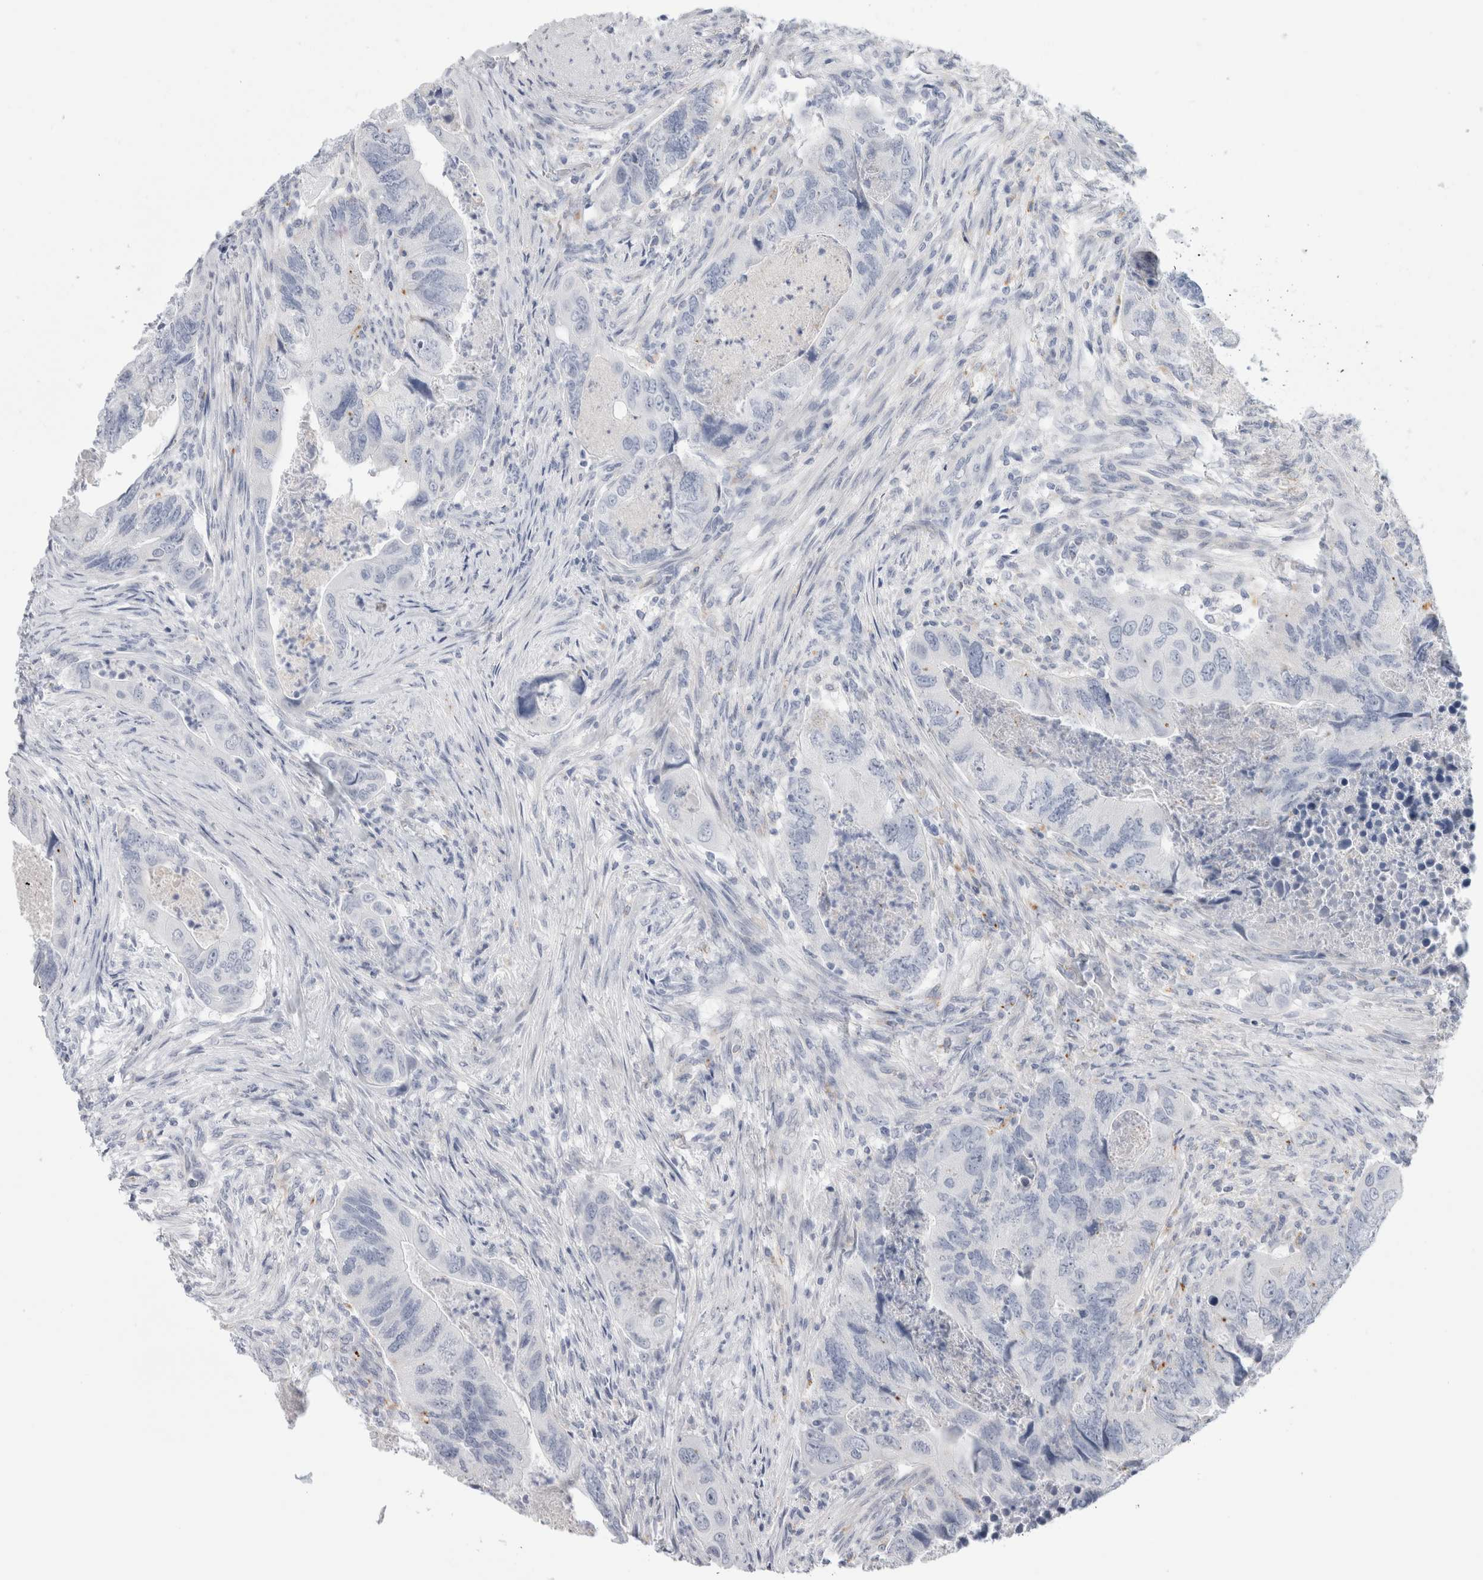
{"staining": {"intensity": "negative", "quantity": "none", "location": "none"}, "tissue": "colorectal cancer", "cell_type": "Tumor cells", "image_type": "cancer", "snomed": [{"axis": "morphology", "description": "Adenocarcinoma, NOS"}, {"axis": "topography", "description": "Rectum"}], "caption": "The photomicrograph demonstrates no staining of tumor cells in adenocarcinoma (colorectal).", "gene": "ANKMY1", "patient": {"sex": "male", "age": 63}}